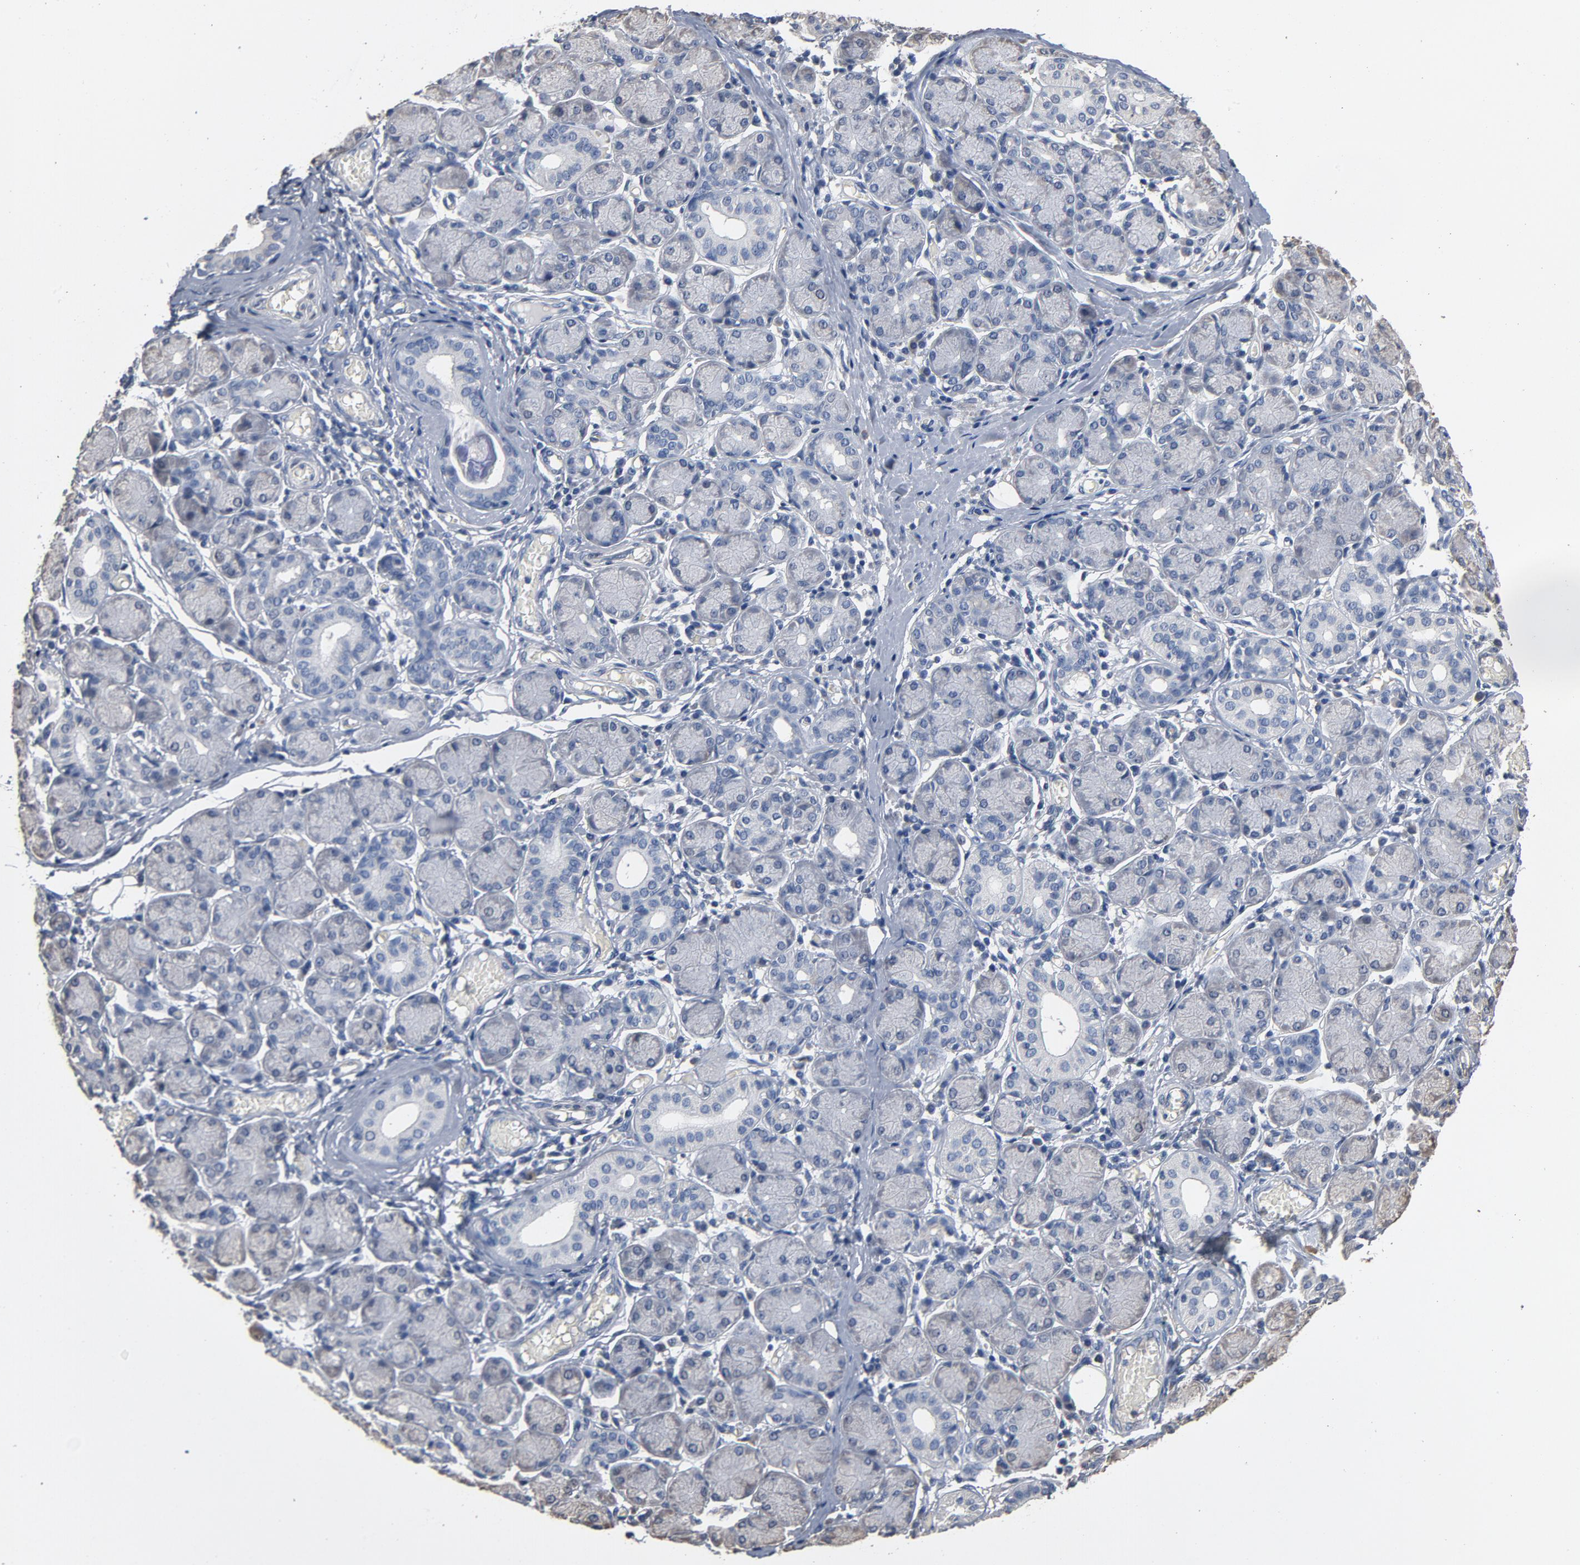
{"staining": {"intensity": "weak", "quantity": "<25%", "location": "cytoplasmic/membranous"}, "tissue": "salivary gland", "cell_type": "Glandular cells", "image_type": "normal", "snomed": [{"axis": "morphology", "description": "Normal tissue, NOS"}, {"axis": "topography", "description": "Salivary gland"}], "caption": "The micrograph demonstrates no significant positivity in glandular cells of salivary gland.", "gene": "SOX6", "patient": {"sex": "female", "age": 24}}